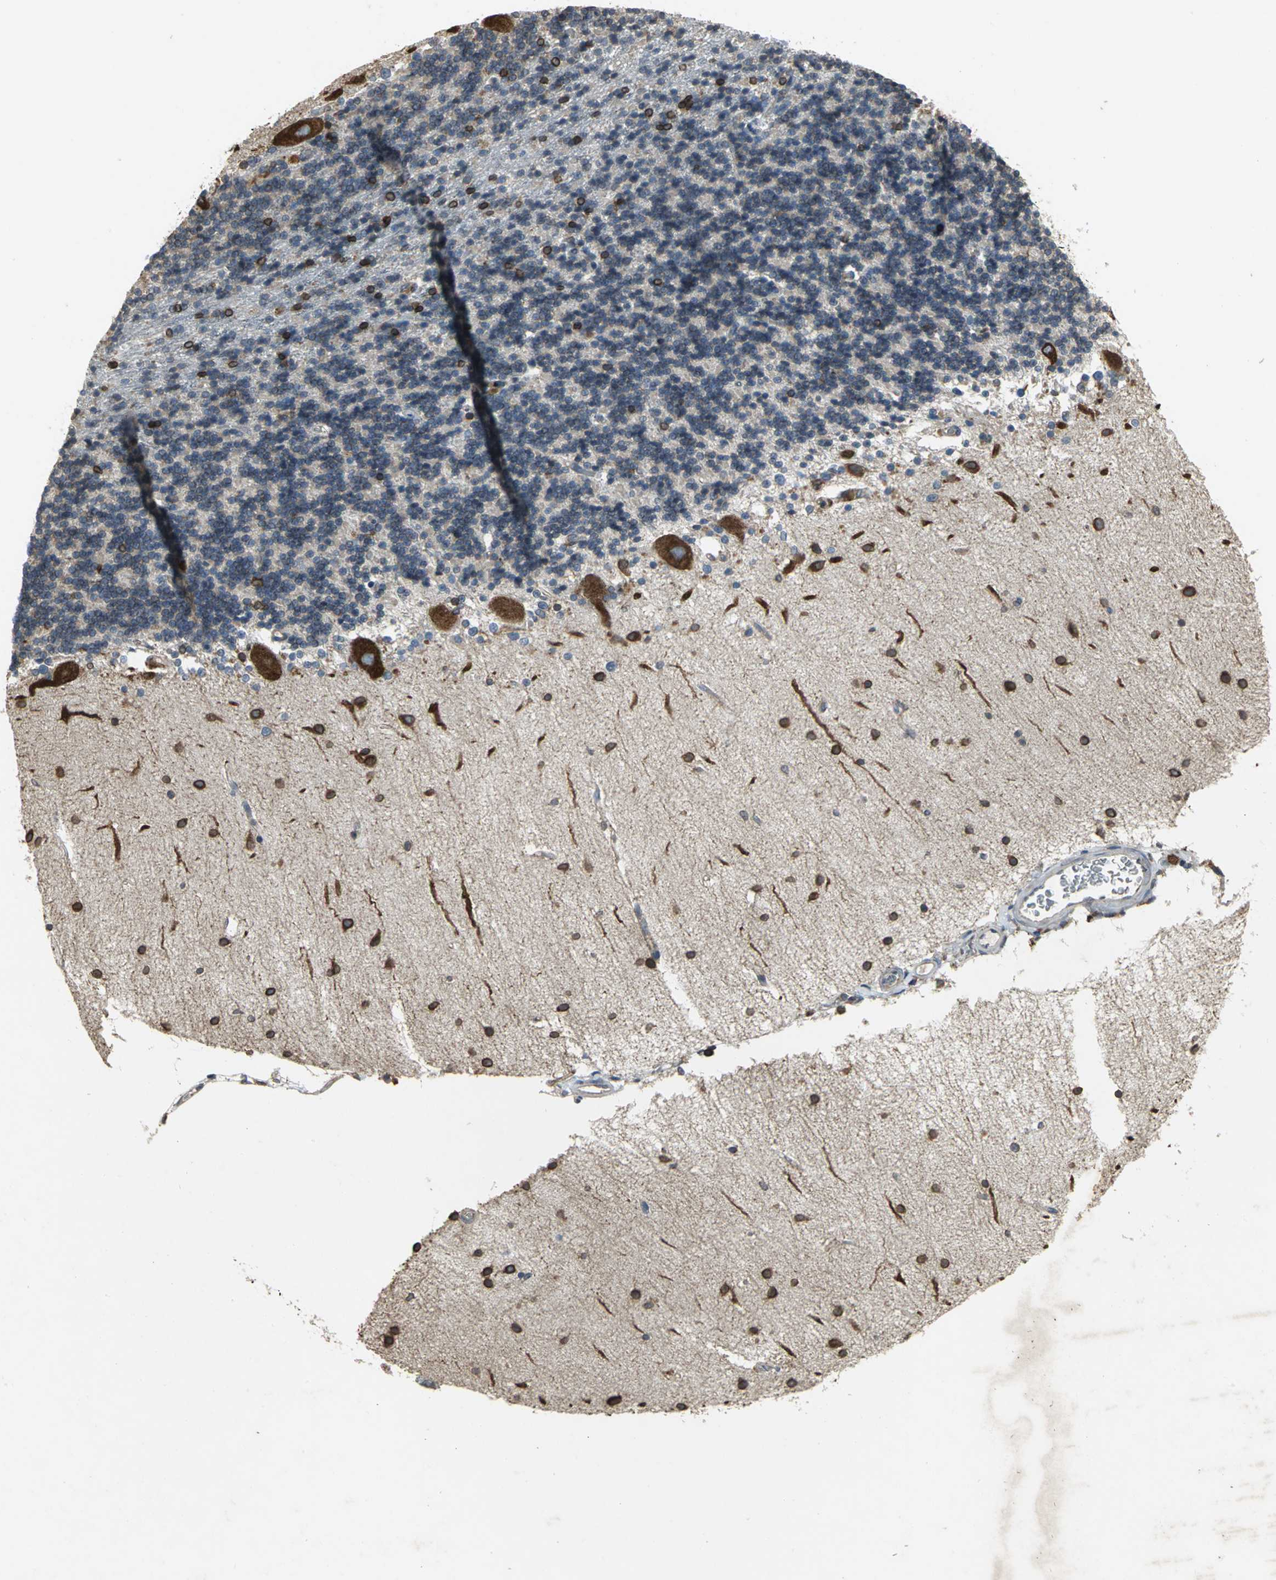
{"staining": {"intensity": "moderate", "quantity": "<25%", "location": "cytoplasmic/membranous"}, "tissue": "cerebellum", "cell_type": "Cells in granular layer", "image_type": "normal", "snomed": [{"axis": "morphology", "description": "Normal tissue, NOS"}, {"axis": "topography", "description": "Cerebellum"}], "caption": "Immunohistochemical staining of unremarkable cerebellum exhibits <25% levels of moderate cytoplasmic/membranous protein staining in approximately <25% of cells in granular layer.", "gene": "SYVN1", "patient": {"sex": "female", "age": 54}}